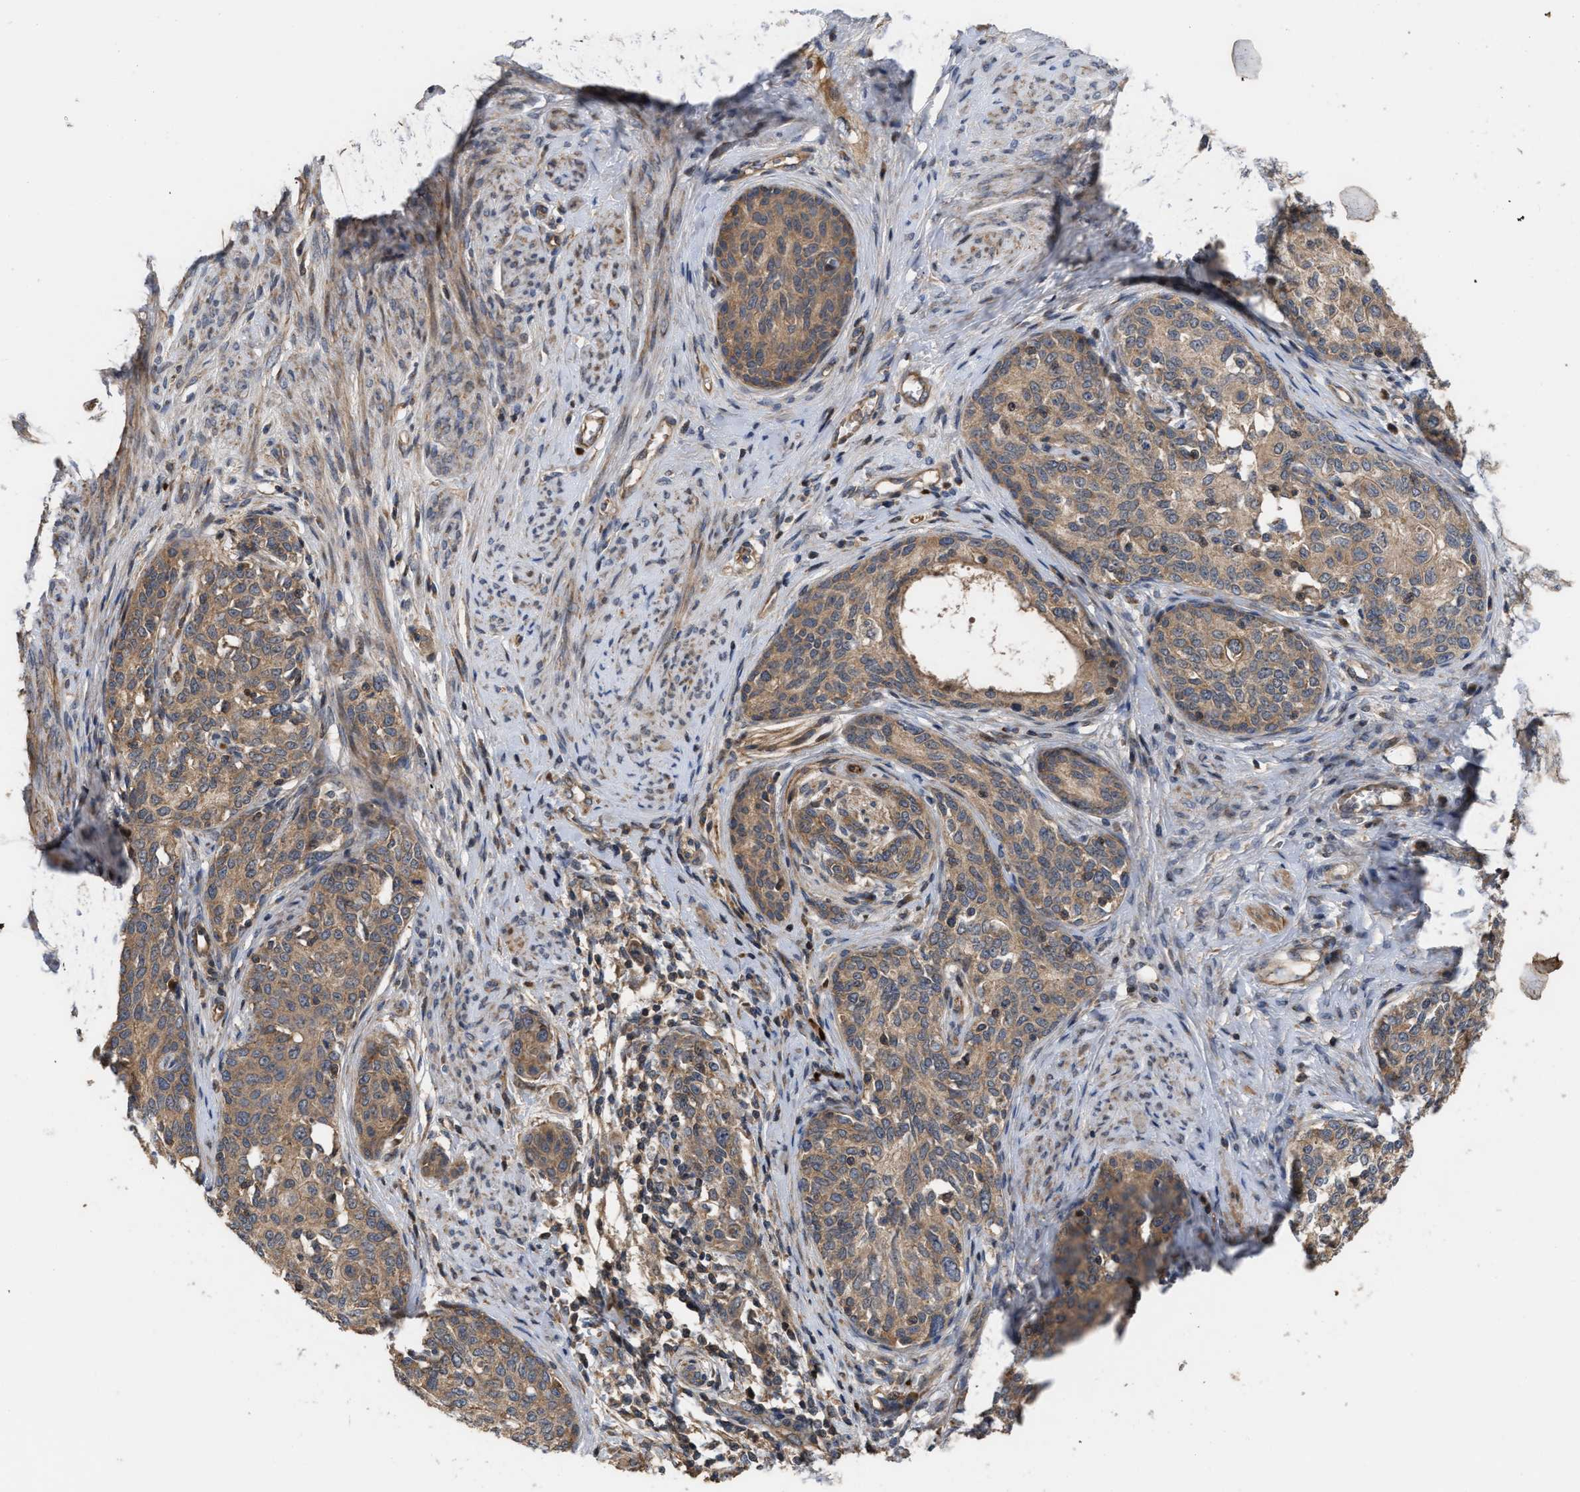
{"staining": {"intensity": "moderate", "quantity": ">75%", "location": "cytoplasmic/membranous"}, "tissue": "cervical cancer", "cell_type": "Tumor cells", "image_type": "cancer", "snomed": [{"axis": "morphology", "description": "Squamous cell carcinoma, NOS"}, {"axis": "morphology", "description": "Adenocarcinoma, NOS"}, {"axis": "topography", "description": "Cervix"}], "caption": "This image reveals immunohistochemistry (IHC) staining of human cervical cancer (adenocarcinoma), with medium moderate cytoplasmic/membranous positivity in approximately >75% of tumor cells.", "gene": "STAU1", "patient": {"sex": "female", "age": 52}}